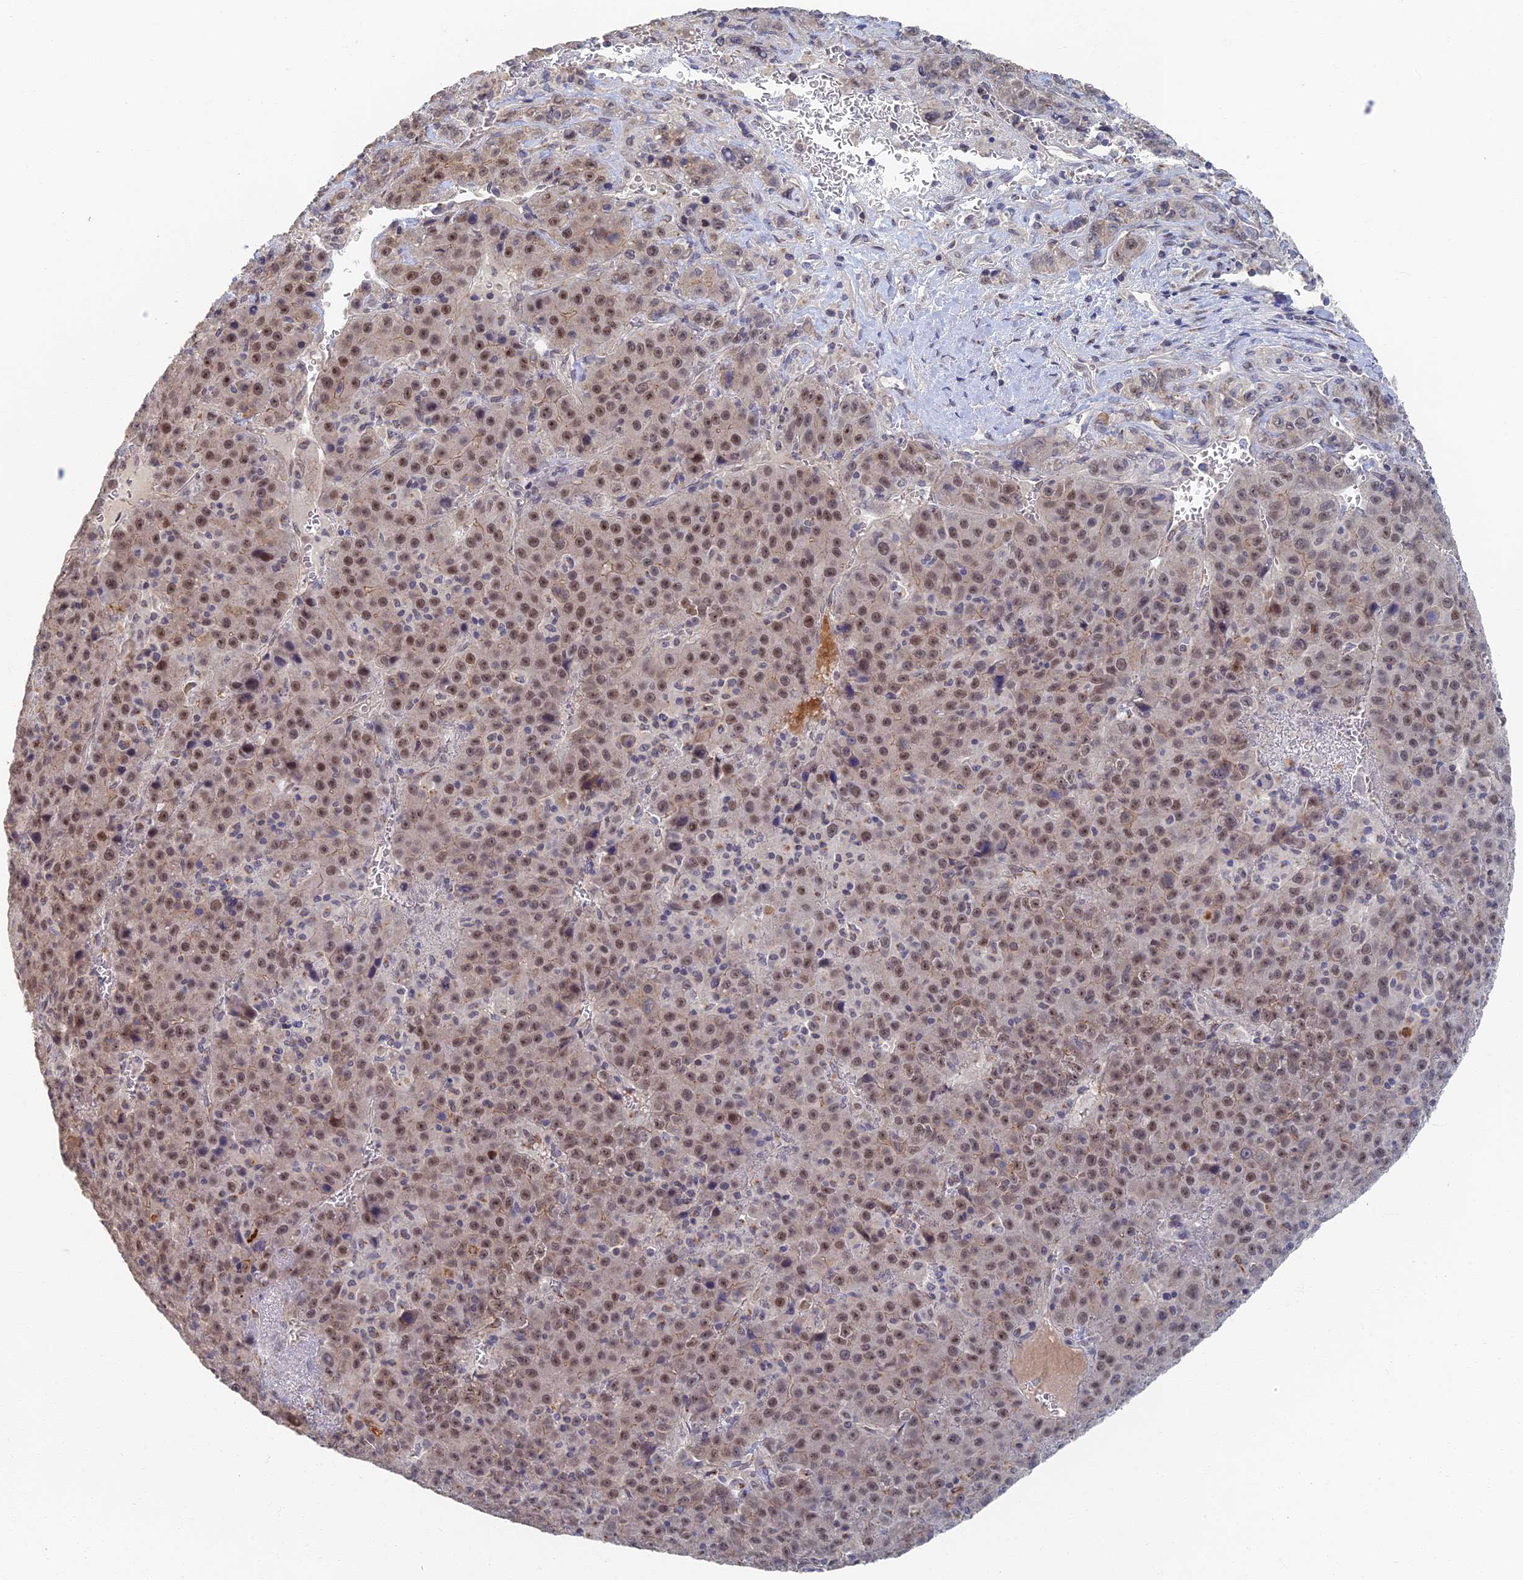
{"staining": {"intensity": "weak", "quantity": ">75%", "location": "nuclear"}, "tissue": "liver cancer", "cell_type": "Tumor cells", "image_type": "cancer", "snomed": [{"axis": "morphology", "description": "Carcinoma, Hepatocellular, NOS"}, {"axis": "topography", "description": "Liver"}], "caption": "Human hepatocellular carcinoma (liver) stained for a protein (brown) exhibits weak nuclear positive positivity in approximately >75% of tumor cells.", "gene": "GPATCH1", "patient": {"sex": "female", "age": 53}}